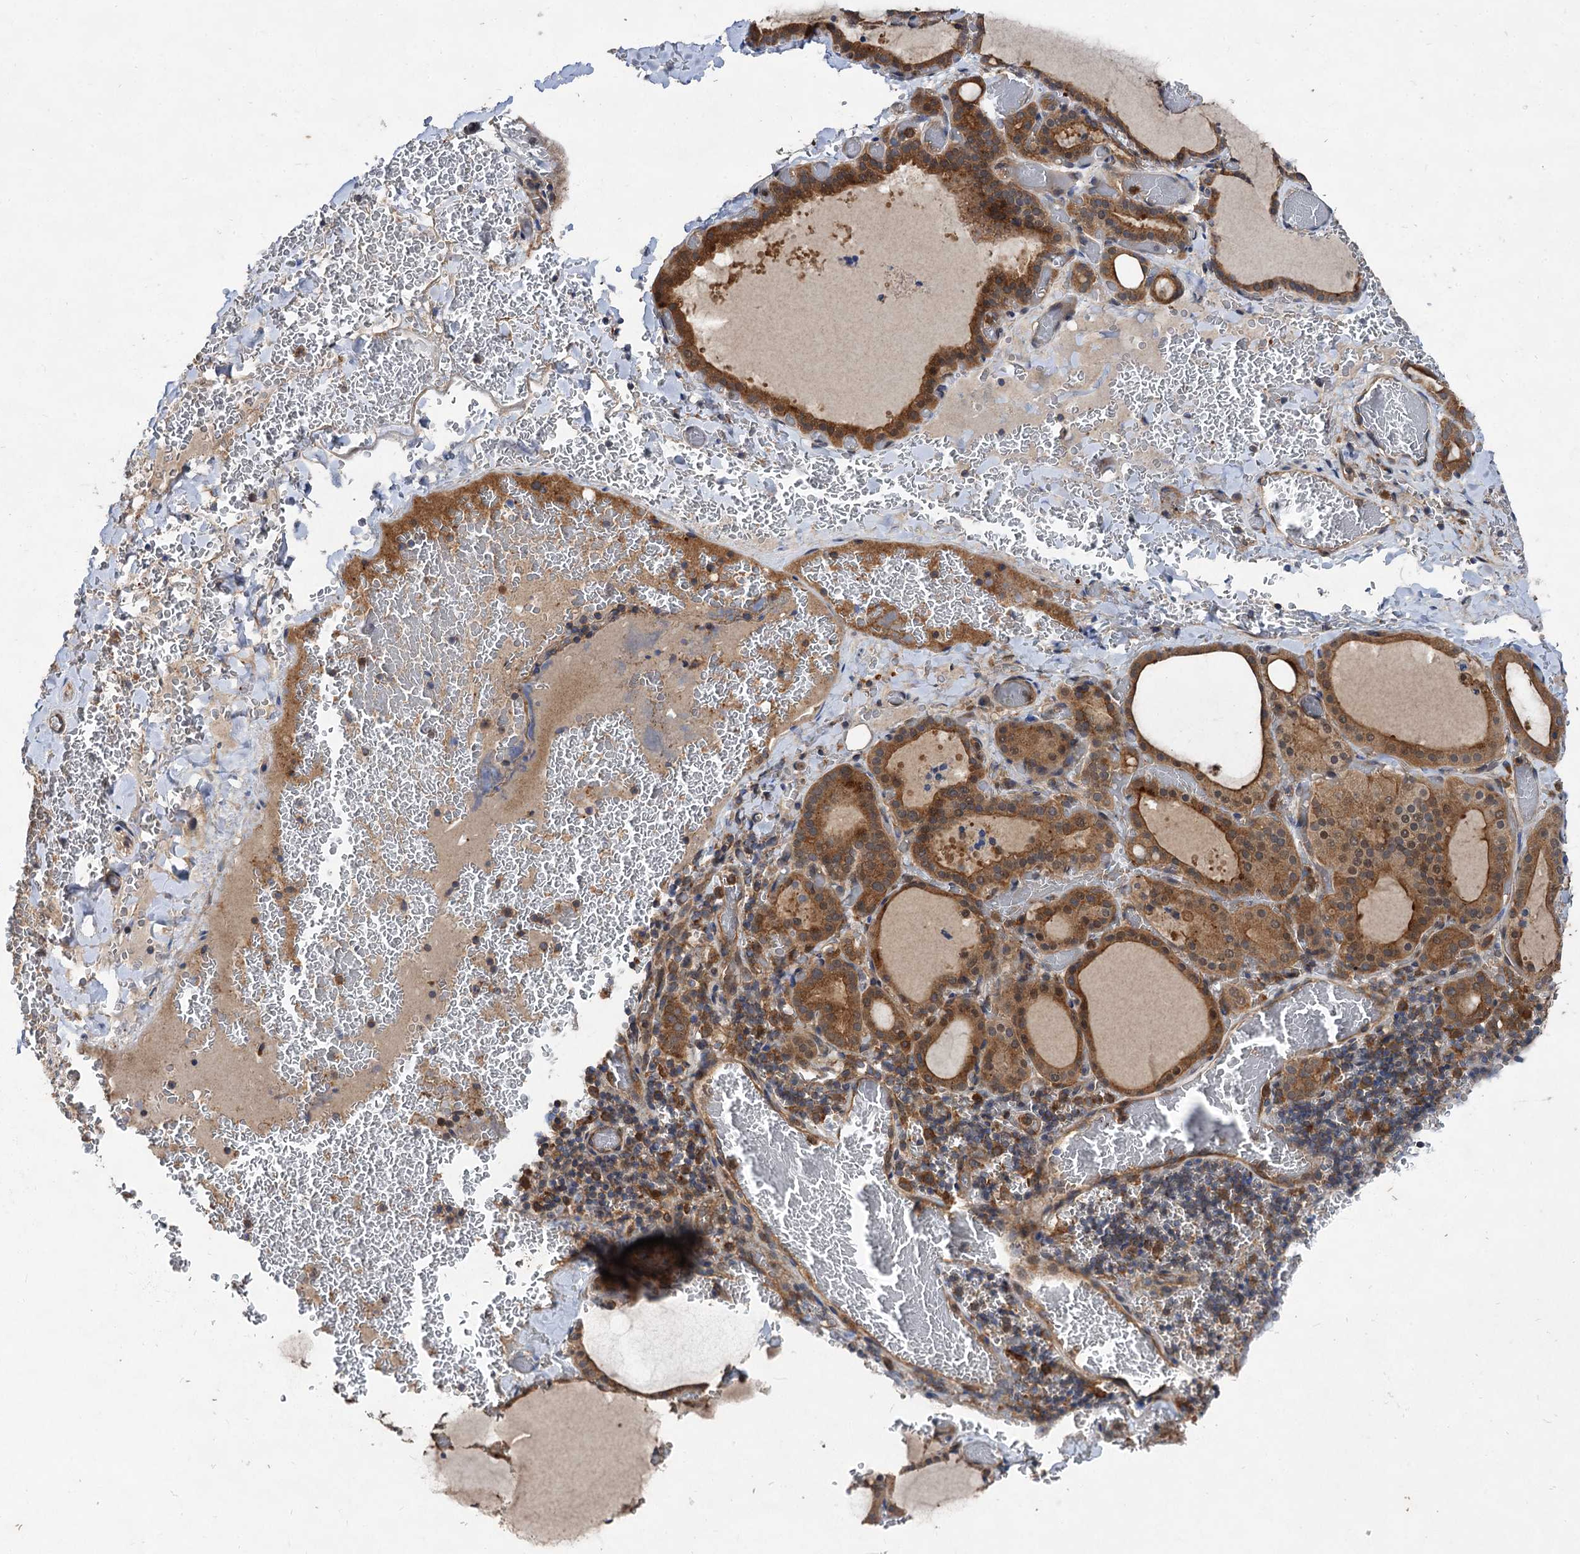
{"staining": {"intensity": "moderate", "quantity": ">75%", "location": "cytoplasmic/membranous"}, "tissue": "thyroid gland", "cell_type": "Glandular cells", "image_type": "normal", "snomed": [{"axis": "morphology", "description": "Normal tissue, NOS"}, {"axis": "topography", "description": "Thyroid gland"}], "caption": "Thyroid gland stained for a protein shows moderate cytoplasmic/membranous positivity in glandular cells.", "gene": "VPS29", "patient": {"sex": "female", "age": 39}}